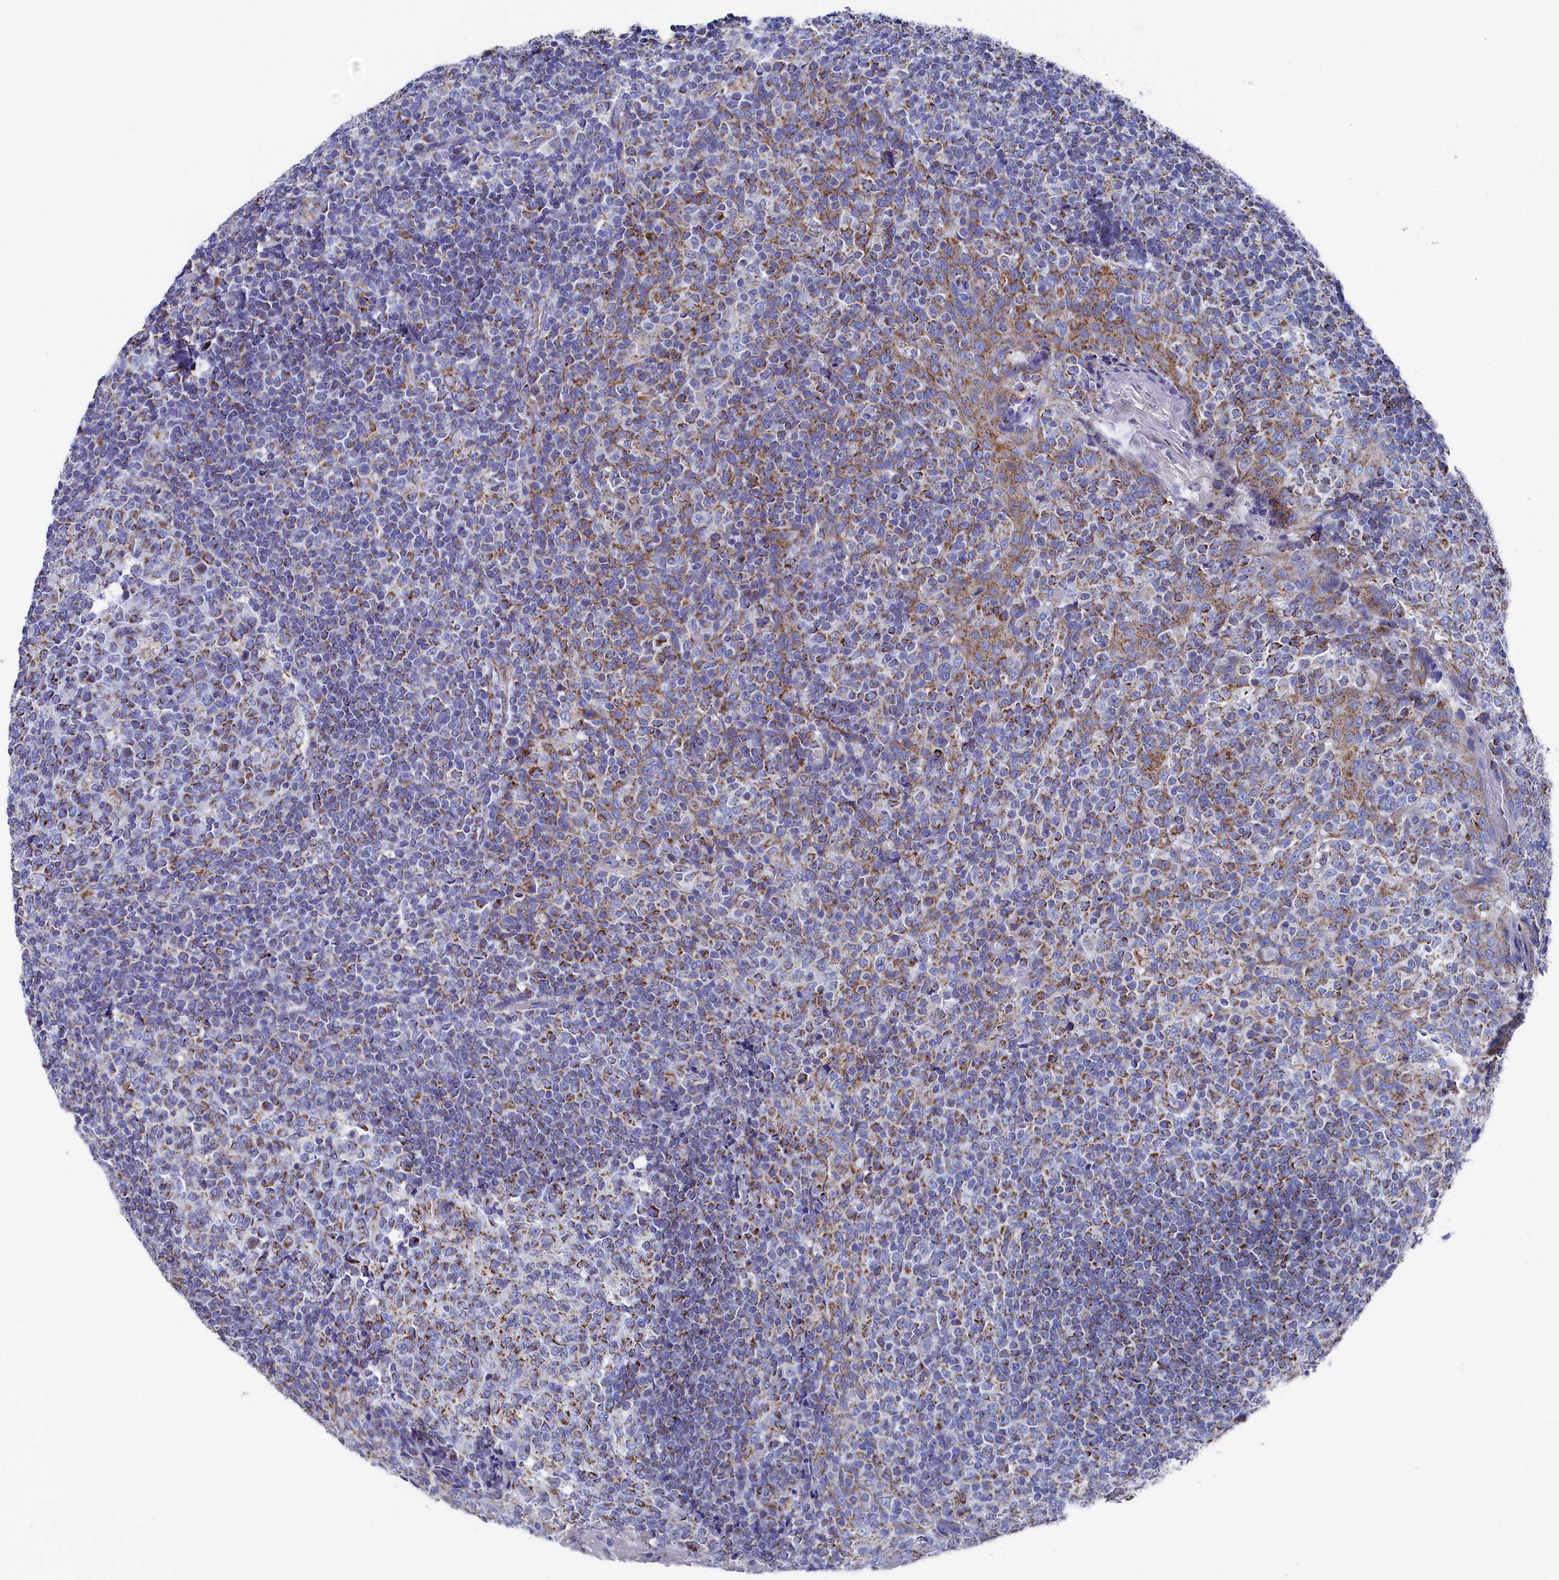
{"staining": {"intensity": "moderate", "quantity": ">75%", "location": "cytoplasmic/membranous"}, "tissue": "tonsil", "cell_type": "Germinal center cells", "image_type": "normal", "snomed": [{"axis": "morphology", "description": "Normal tissue, NOS"}, {"axis": "topography", "description": "Tonsil"}], "caption": "Immunohistochemistry (IHC) micrograph of benign tonsil: tonsil stained using IHC displays medium levels of moderate protein expression localized specifically in the cytoplasmic/membranous of germinal center cells, appearing as a cytoplasmic/membranous brown color.", "gene": "MMAB", "patient": {"sex": "female", "age": 19}}